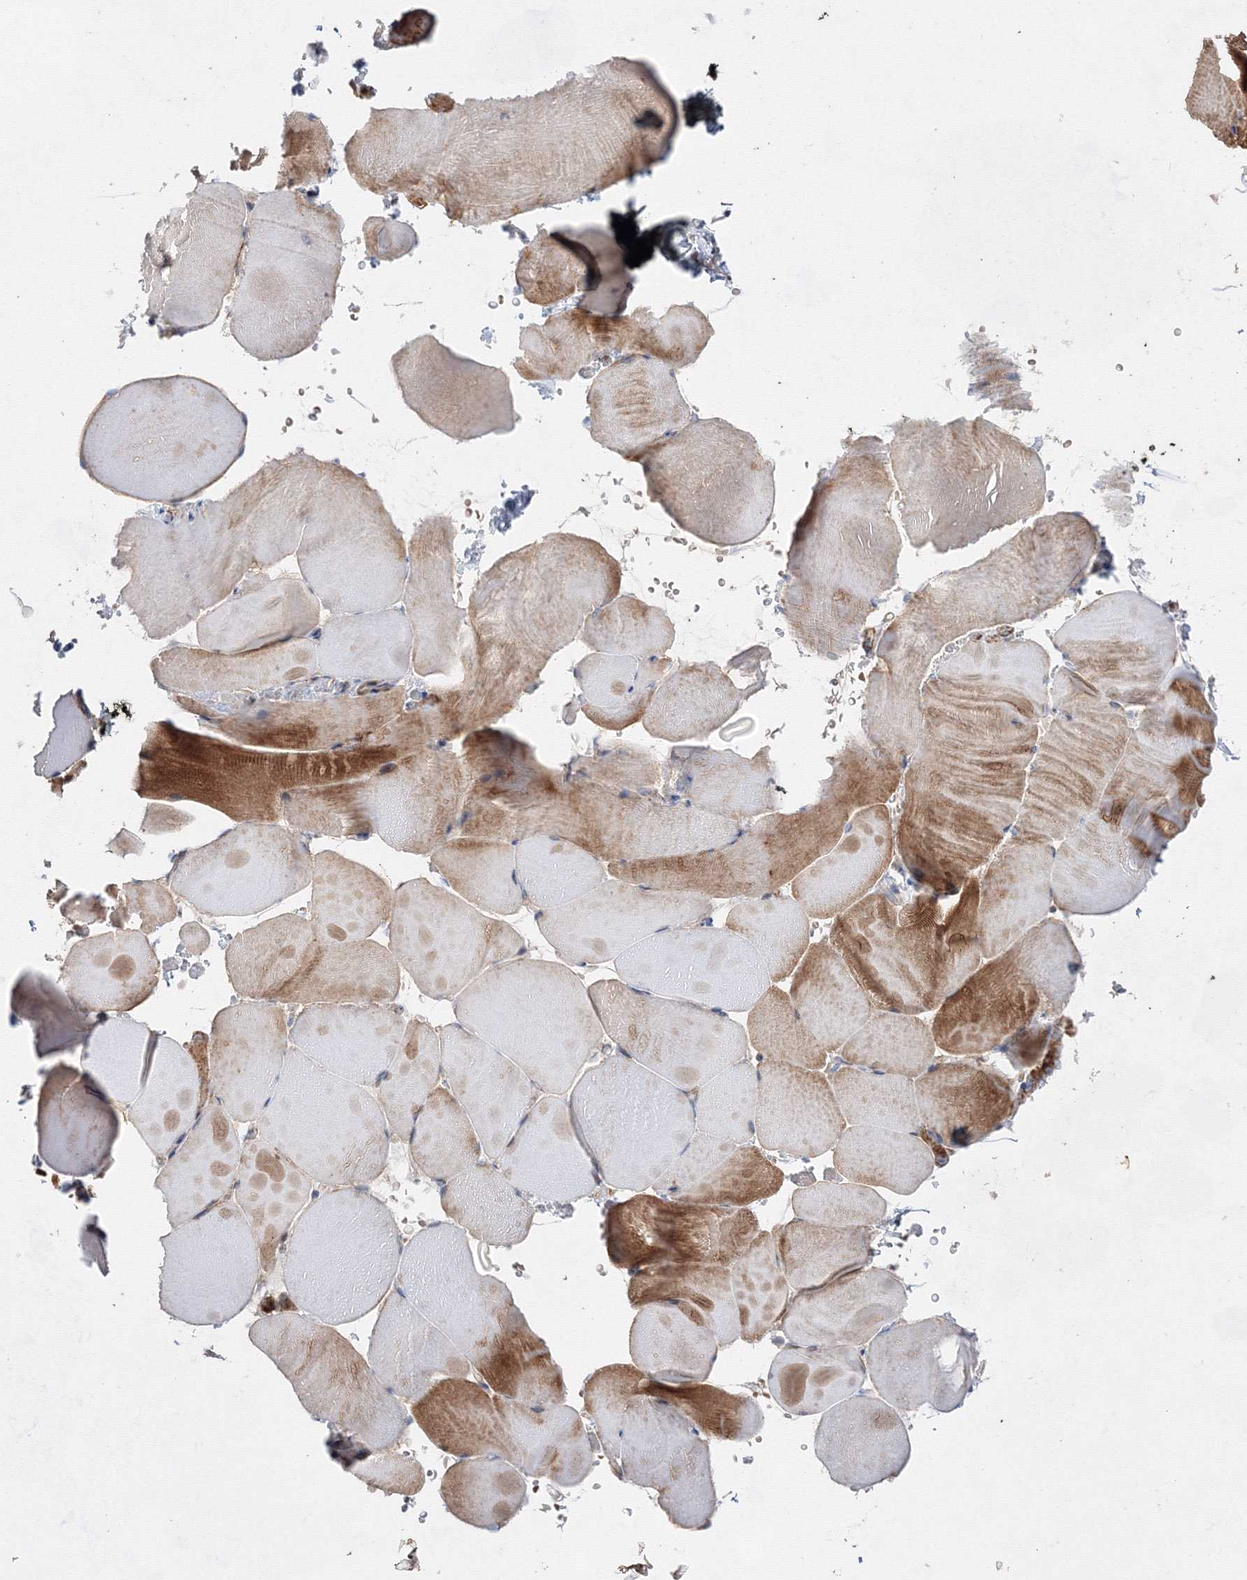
{"staining": {"intensity": "strong", "quantity": "25%-75%", "location": "cytoplasmic/membranous"}, "tissue": "skeletal muscle", "cell_type": "Myocytes", "image_type": "normal", "snomed": [{"axis": "morphology", "description": "Normal tissue, NOS"}, {"axis": "topography", "description": "Skeletal muscle"}, {"axis": "topography", "description": "Parathyroid gland"}], "caption": "Myocytes display high levels of strong cytoplasmic/membranous staining in about 25%-75% of cells in unremarkable skeletal muscle. (Stains: DAB (3,3'-diaminobenzidine) in brown, nuclei in blue, Microscopy: brightfield microscopy at high magnification).", "gene": "GFM1", "patient": {"sex": "female", "age": 37}}